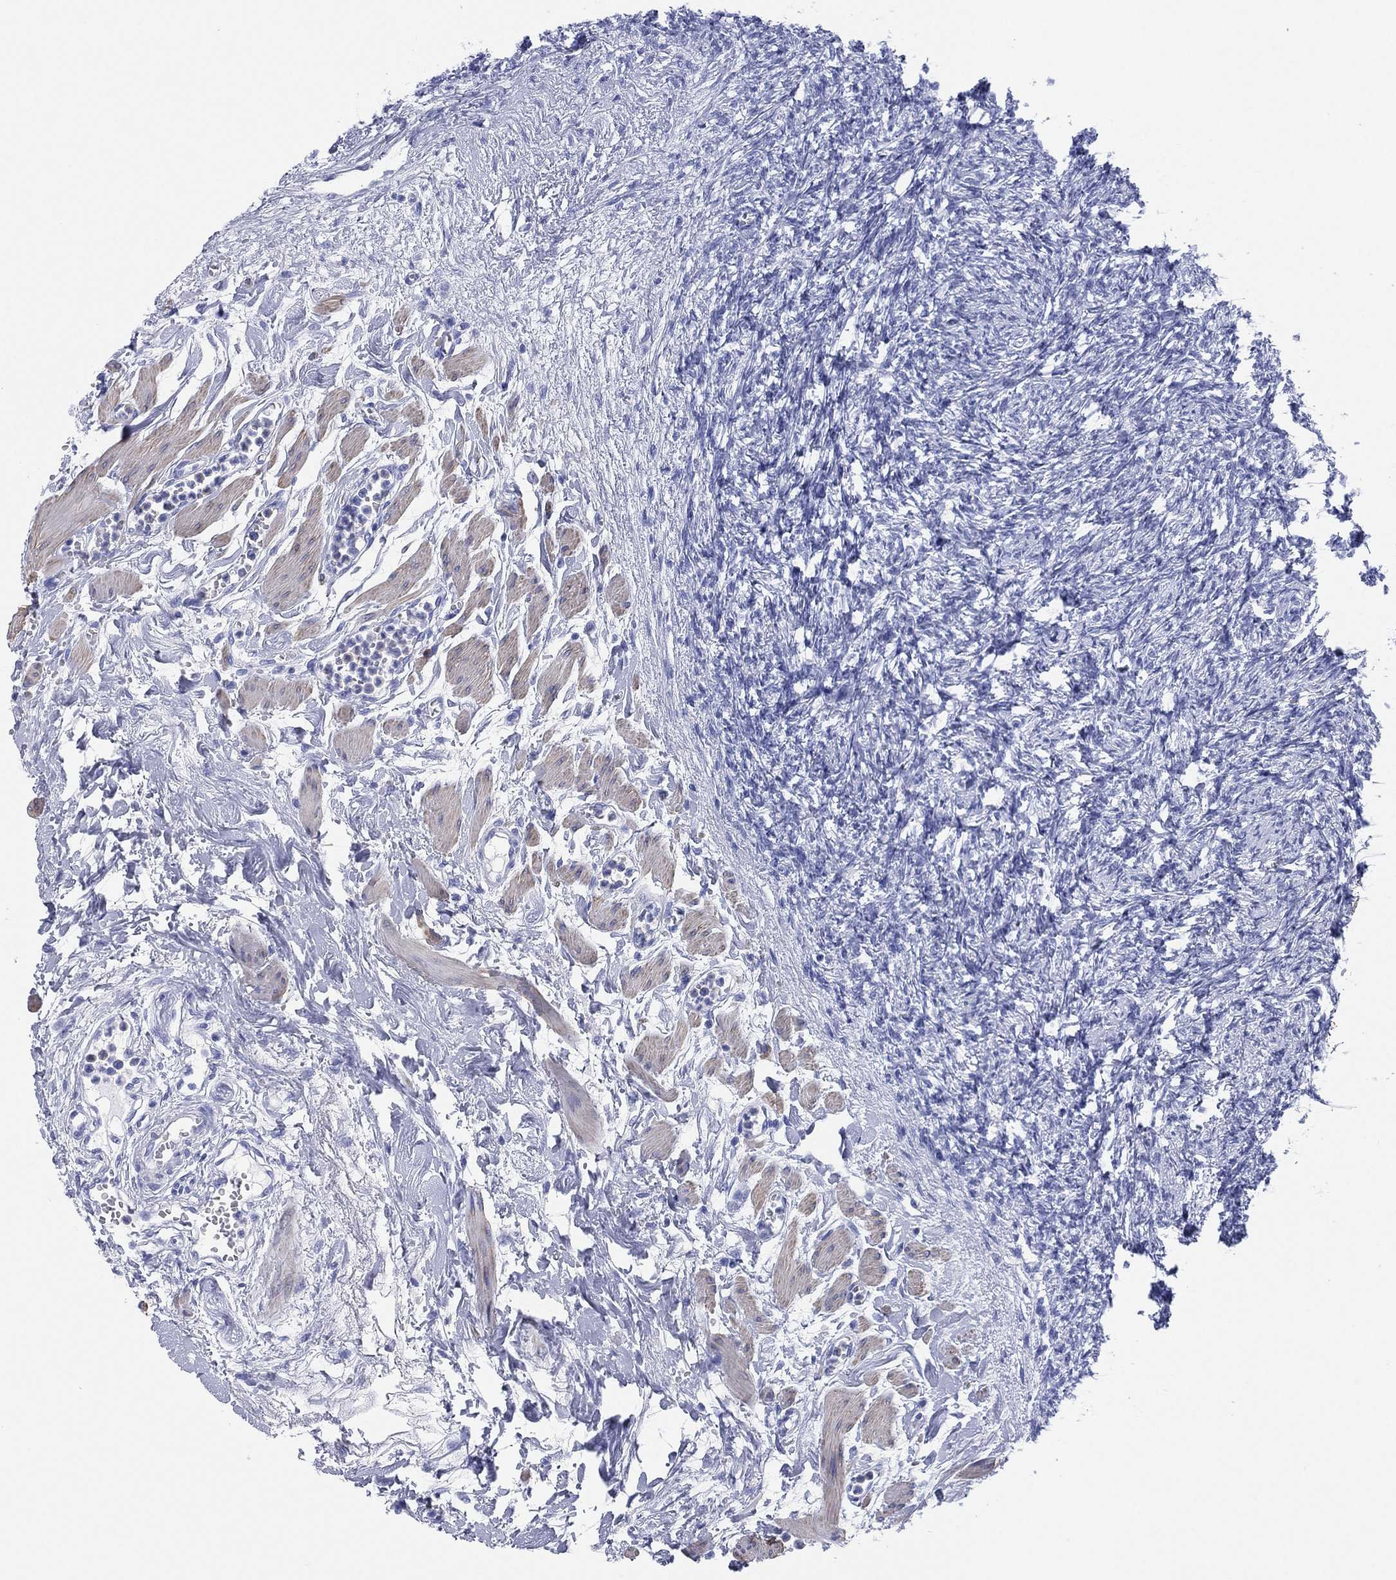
{"staining": {"intensity": "negative", "quantity": "none", "location": "none"}, "tissue": "ovary", "cell_type": "Follicle cells", "image_type": "normal", "snomed": [{"axis": "morphology", "description": "Normal tissue, NOS"}, {"axis": "topography", "description": "Fallopian tube"}, {"axis": "topography", "description": "Ovary"}], "caption": "This is an IHC photomicrograph of normal human ovary. There is no staining in follicle cells.", "gene": "CD79A", "patient": {"sex": "female", "age": 33}}